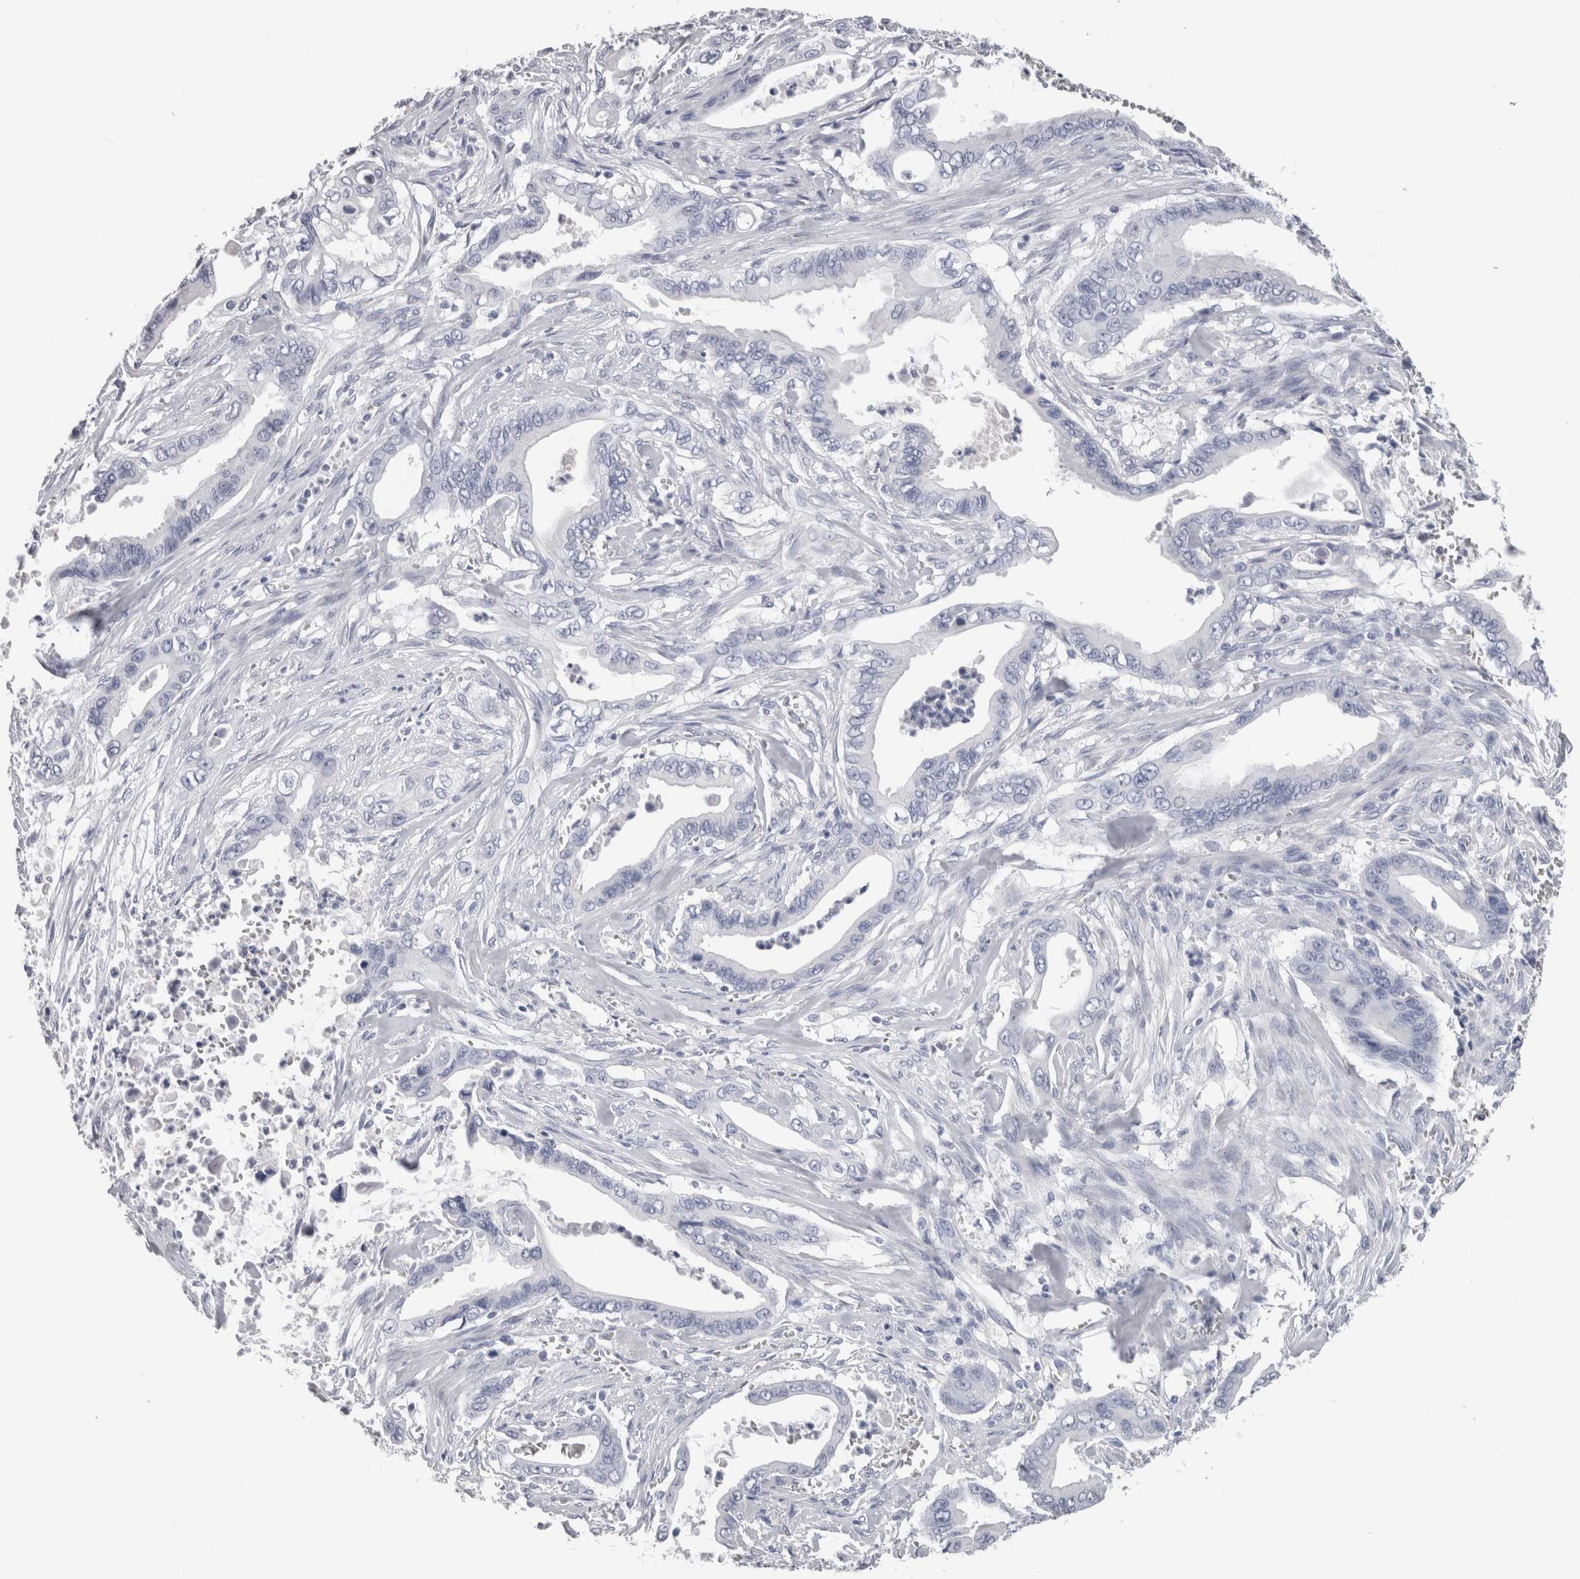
{"staining": {"intensity": "negative", "quantity": "none", "location": "none"}, "tissue": "pancreatic cancer", "cell_type": "Tumor cells", "image_type": "cancer", "snomed": [{"axis": "morphology", "description": "Adenocarcinoma, NOS"}, {"axis": "topography", "description": "Pancreas"}], "caption": "A high-resolution histopathology image shows immunohistochemistry (IHC) staining of adenocarcinoma (pancreatic), which demonstrates no significant expression in tumor cells.", "gene": "CA8", "patient": {"sex": "male", "age": 59}}